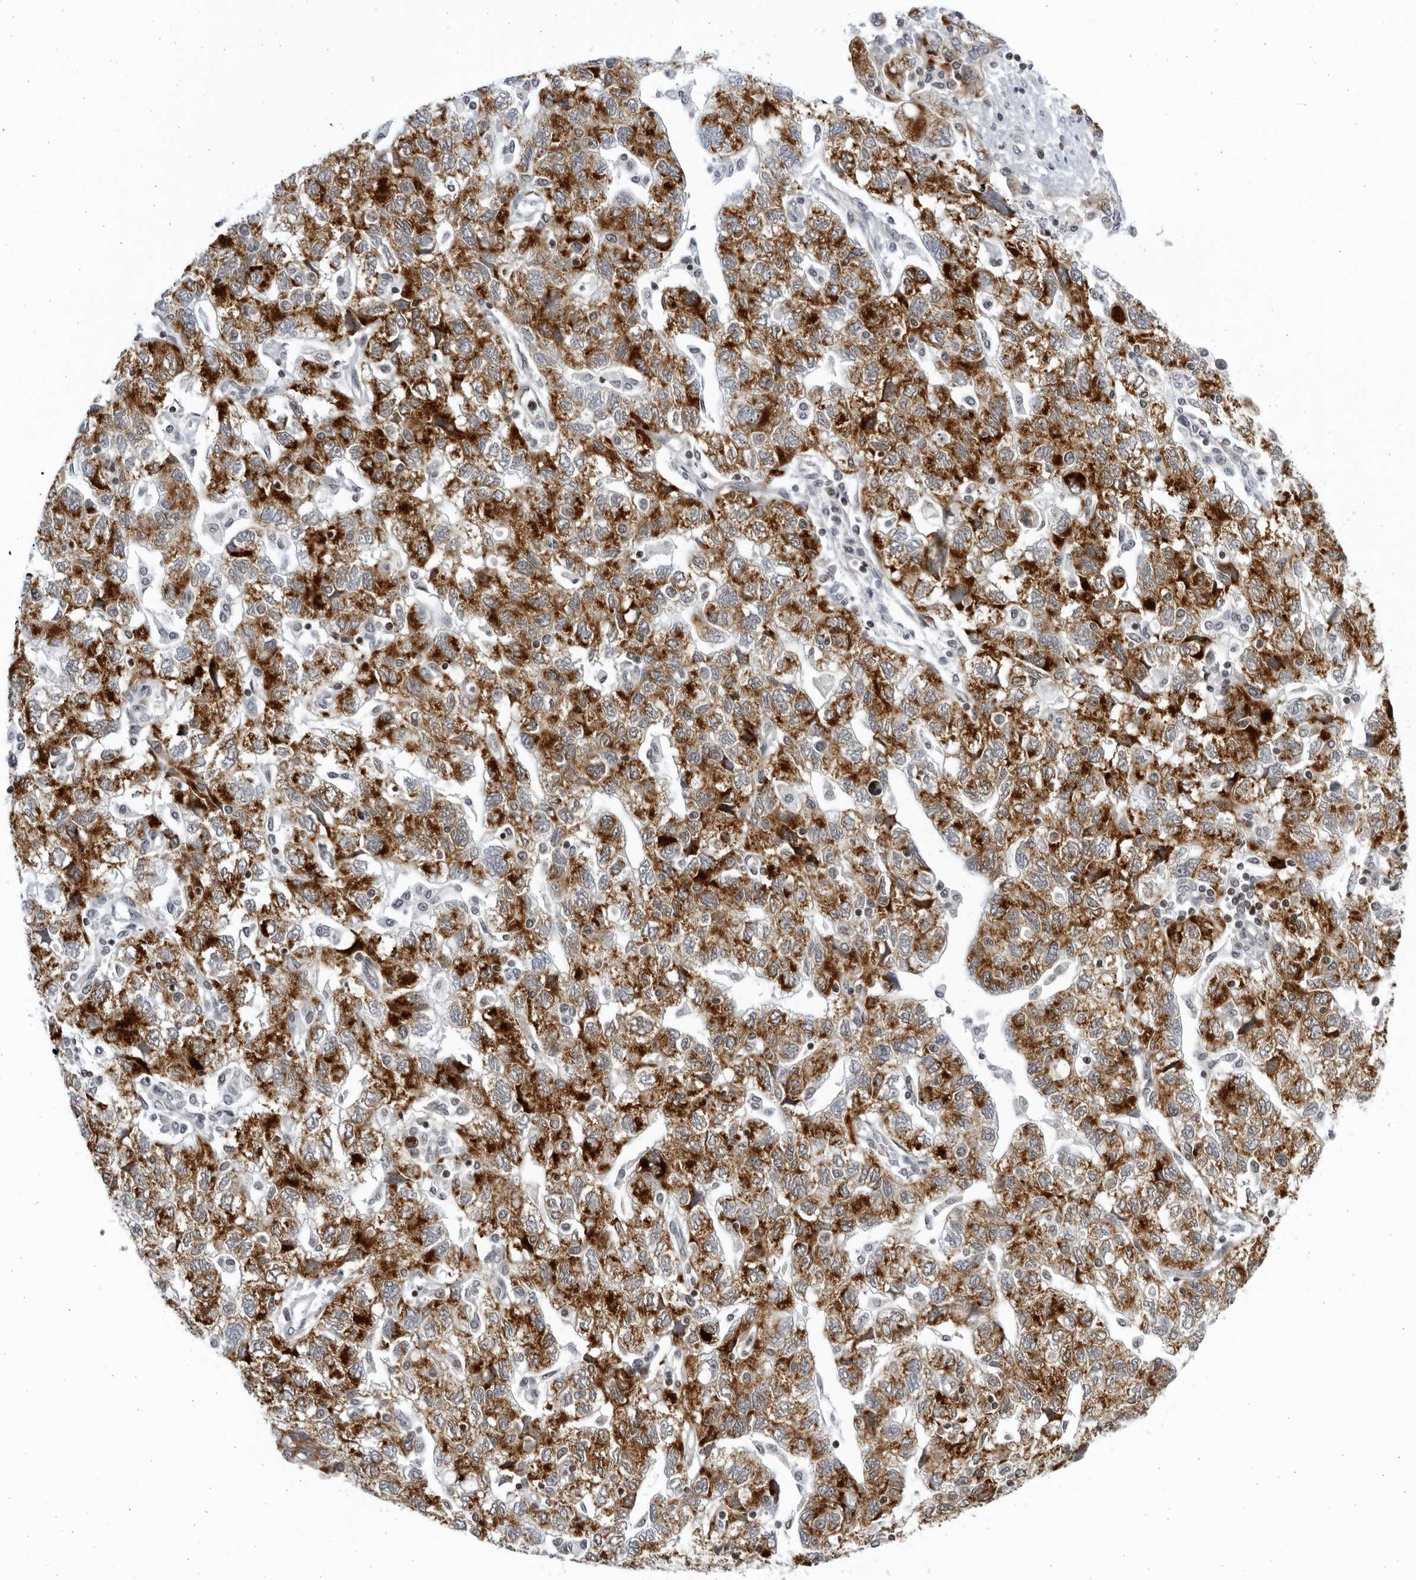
{"staining": {"intensity": "strong", "quantity": ">75%", "location": "cytoplasmic/membranous"}, "tissue": "ovarian cancer", "cell_type": "Tumor cells", "image_type": "cancer", "snomed": [{"axis": "morphology", "description": "Carcinoma, NOS"}, {"axis": "morphology", "description": "Cystadenocarcinoma, serous, NOS"}, {"axis": "topography", "description": "Ovary"}], "caption": "Ovarian cancer (carcinoma) stained for a protein shows strong cytoplasmic/membranous positivity in tumor cells. (IHC, brightfield microscopy, high magnification).", "gene": "SLC25A22", "patient": {"sex": "female", "age": 69}}